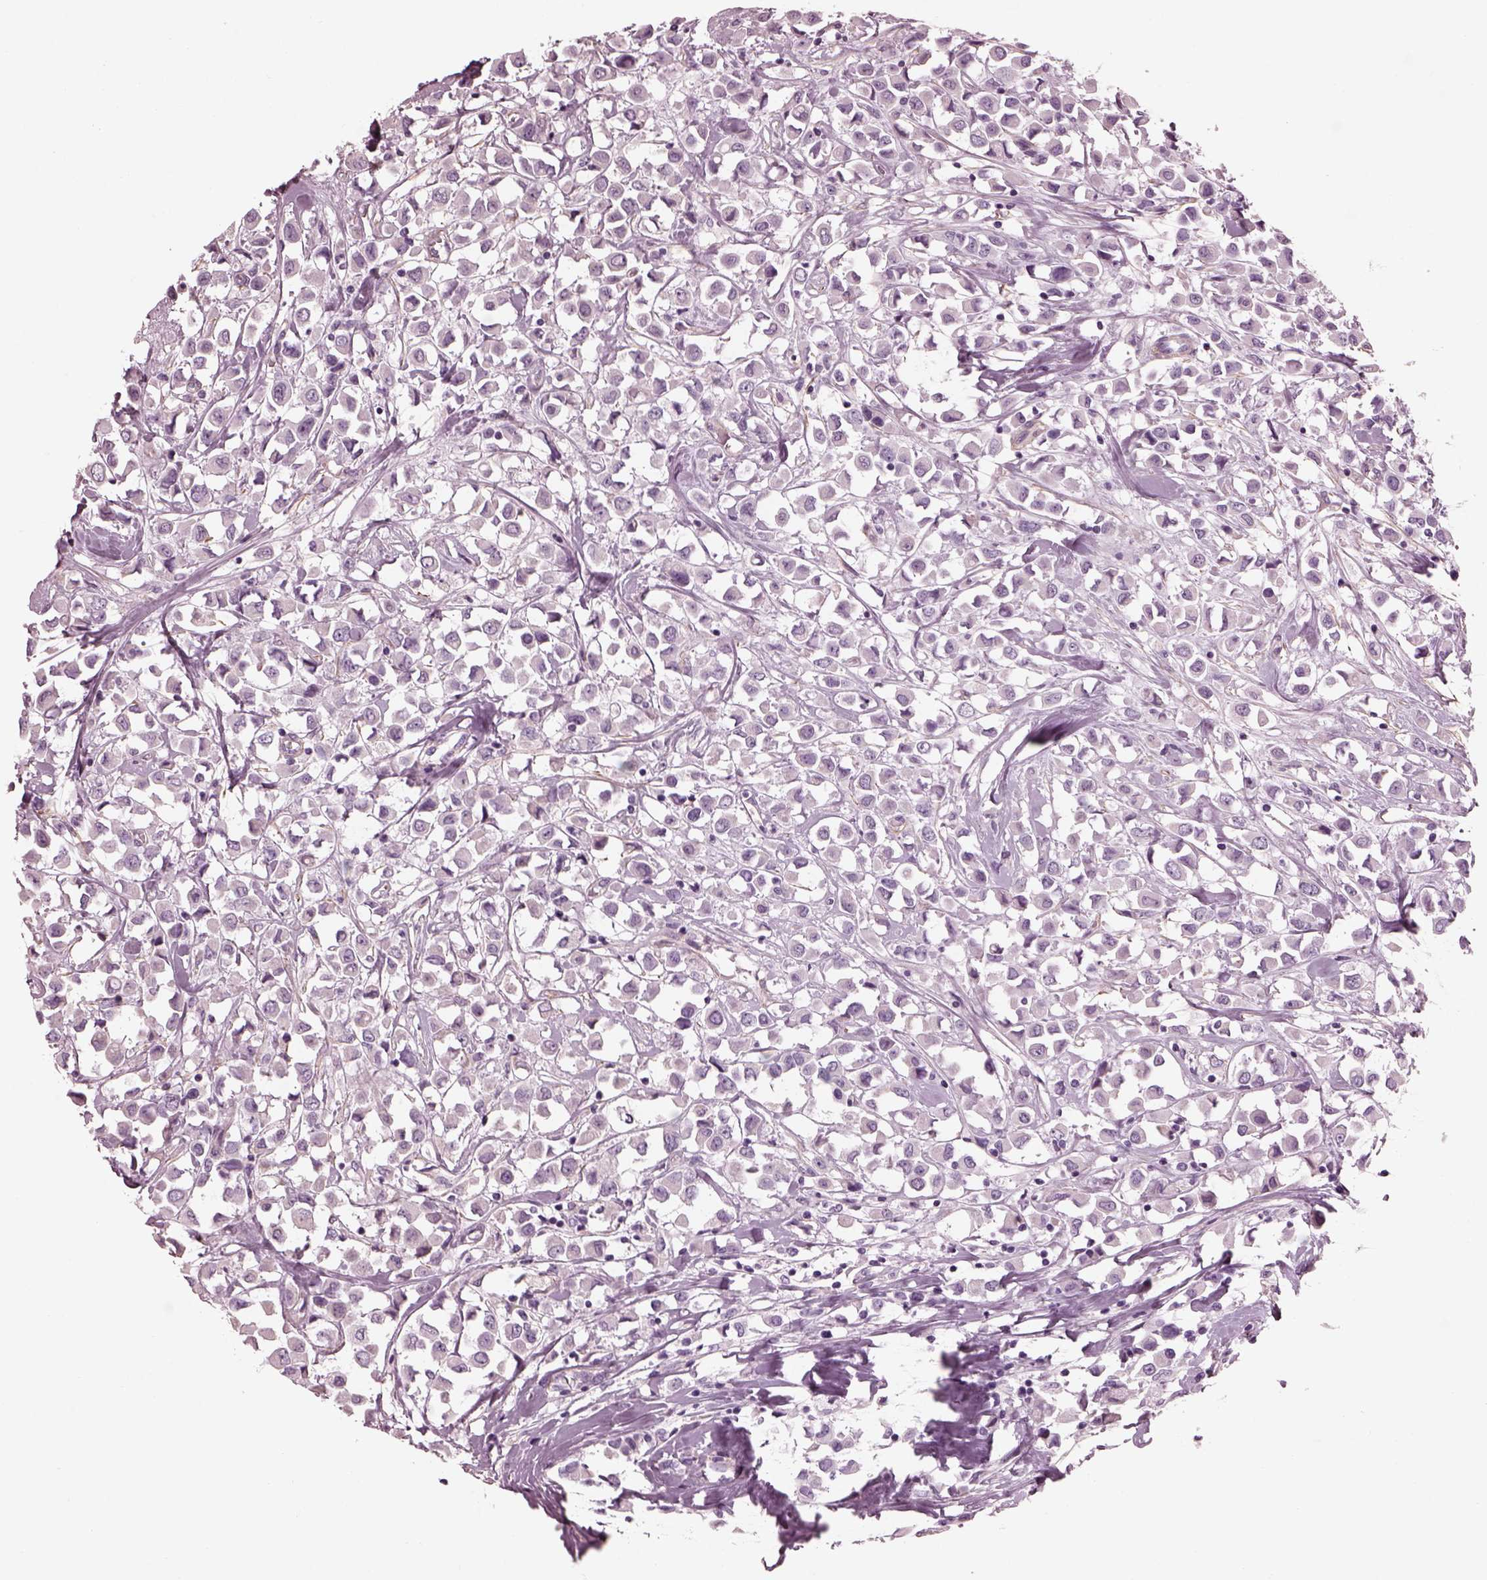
{"staining": {"intensity": "negative", "quantity": "none", "location": "none"}, "tissue": "breast cancer", "cell_type": "Tumor cells", "image_type": "cancer", "snomed": [{"axis": "morphology", "description": "Duct carcinoma"}, {"axis": "topography", "description": "Breast"}], "caption": "Micrograph shows no protein staining in tumor cells of breast invasive ductal carcinoma tissue. (DAB (3,3'-diaminobenzidine) IHC, high magnification).", "gene": "BFSP1", "patient": {"sex": "female", "age": 61}}